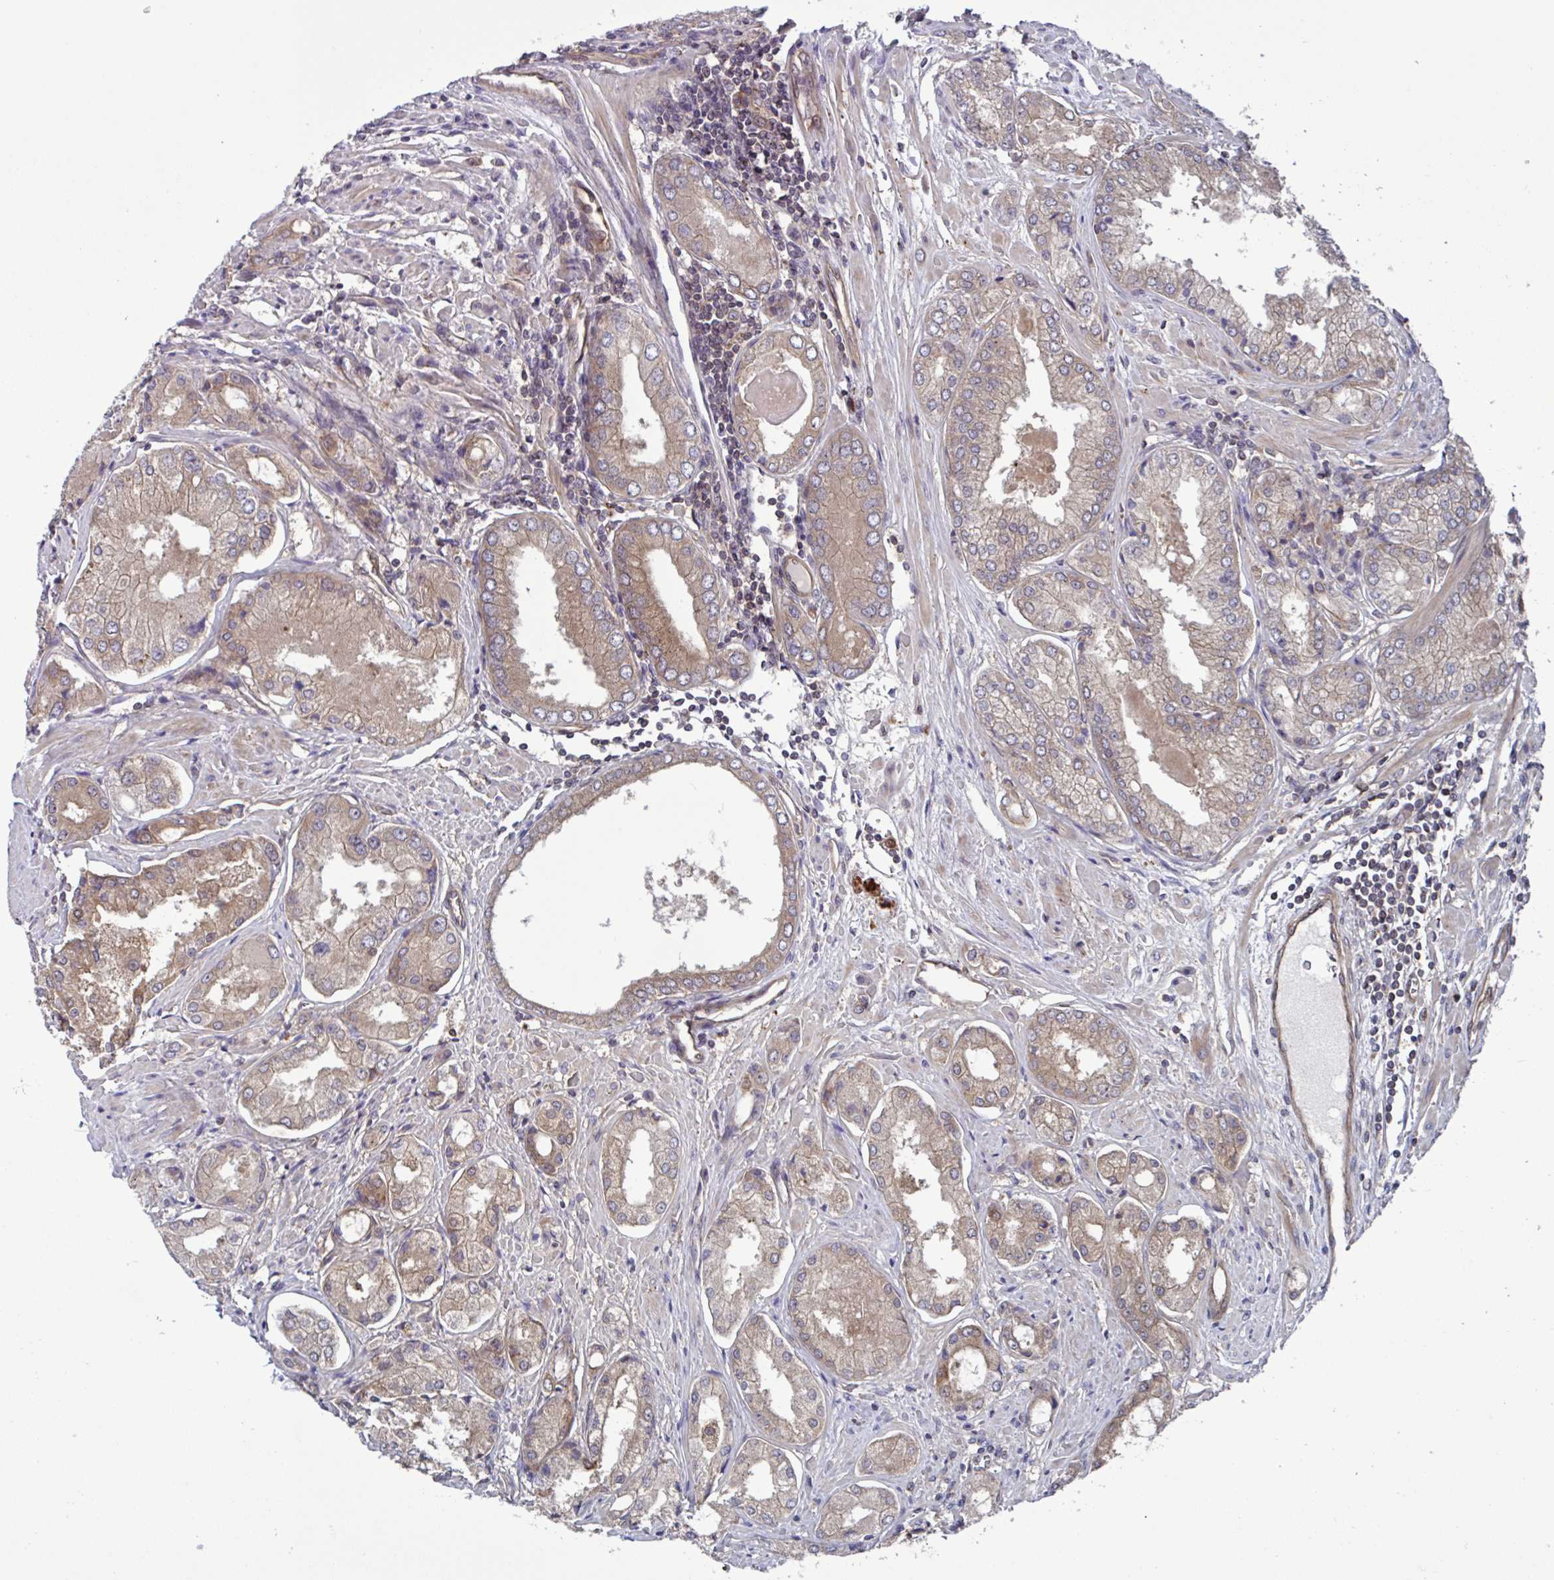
{"staining": {"intensity": "moderate", "quantity": "25%-75%", "location": "cytoplasmic/membranous"}, "tissue": "prostate cancer", "cell_type": "Tumor cells", "image_type": "cancer", "snomed": [{"axis": "morphology", "description": "Adenocarcinoma, Low grade"}, {"axis": "topography", "description": "Prostate"}], "caption": "High-power microscopy captured an immunohistochemistry micrograph of prostate cancer (low-grade adenocarcinoma), revealing moderate cytoplasmic/membranous expression in about 25%-75% of tumor cells. The staining is performed using DAB (3,3'-diaminobenzidine) brown chromogen to label protein expression. The nuclei are counter-stained blue using hematoxylin.", "gene": "GLTP", "patient": {"sex": "male", "age": 68}}